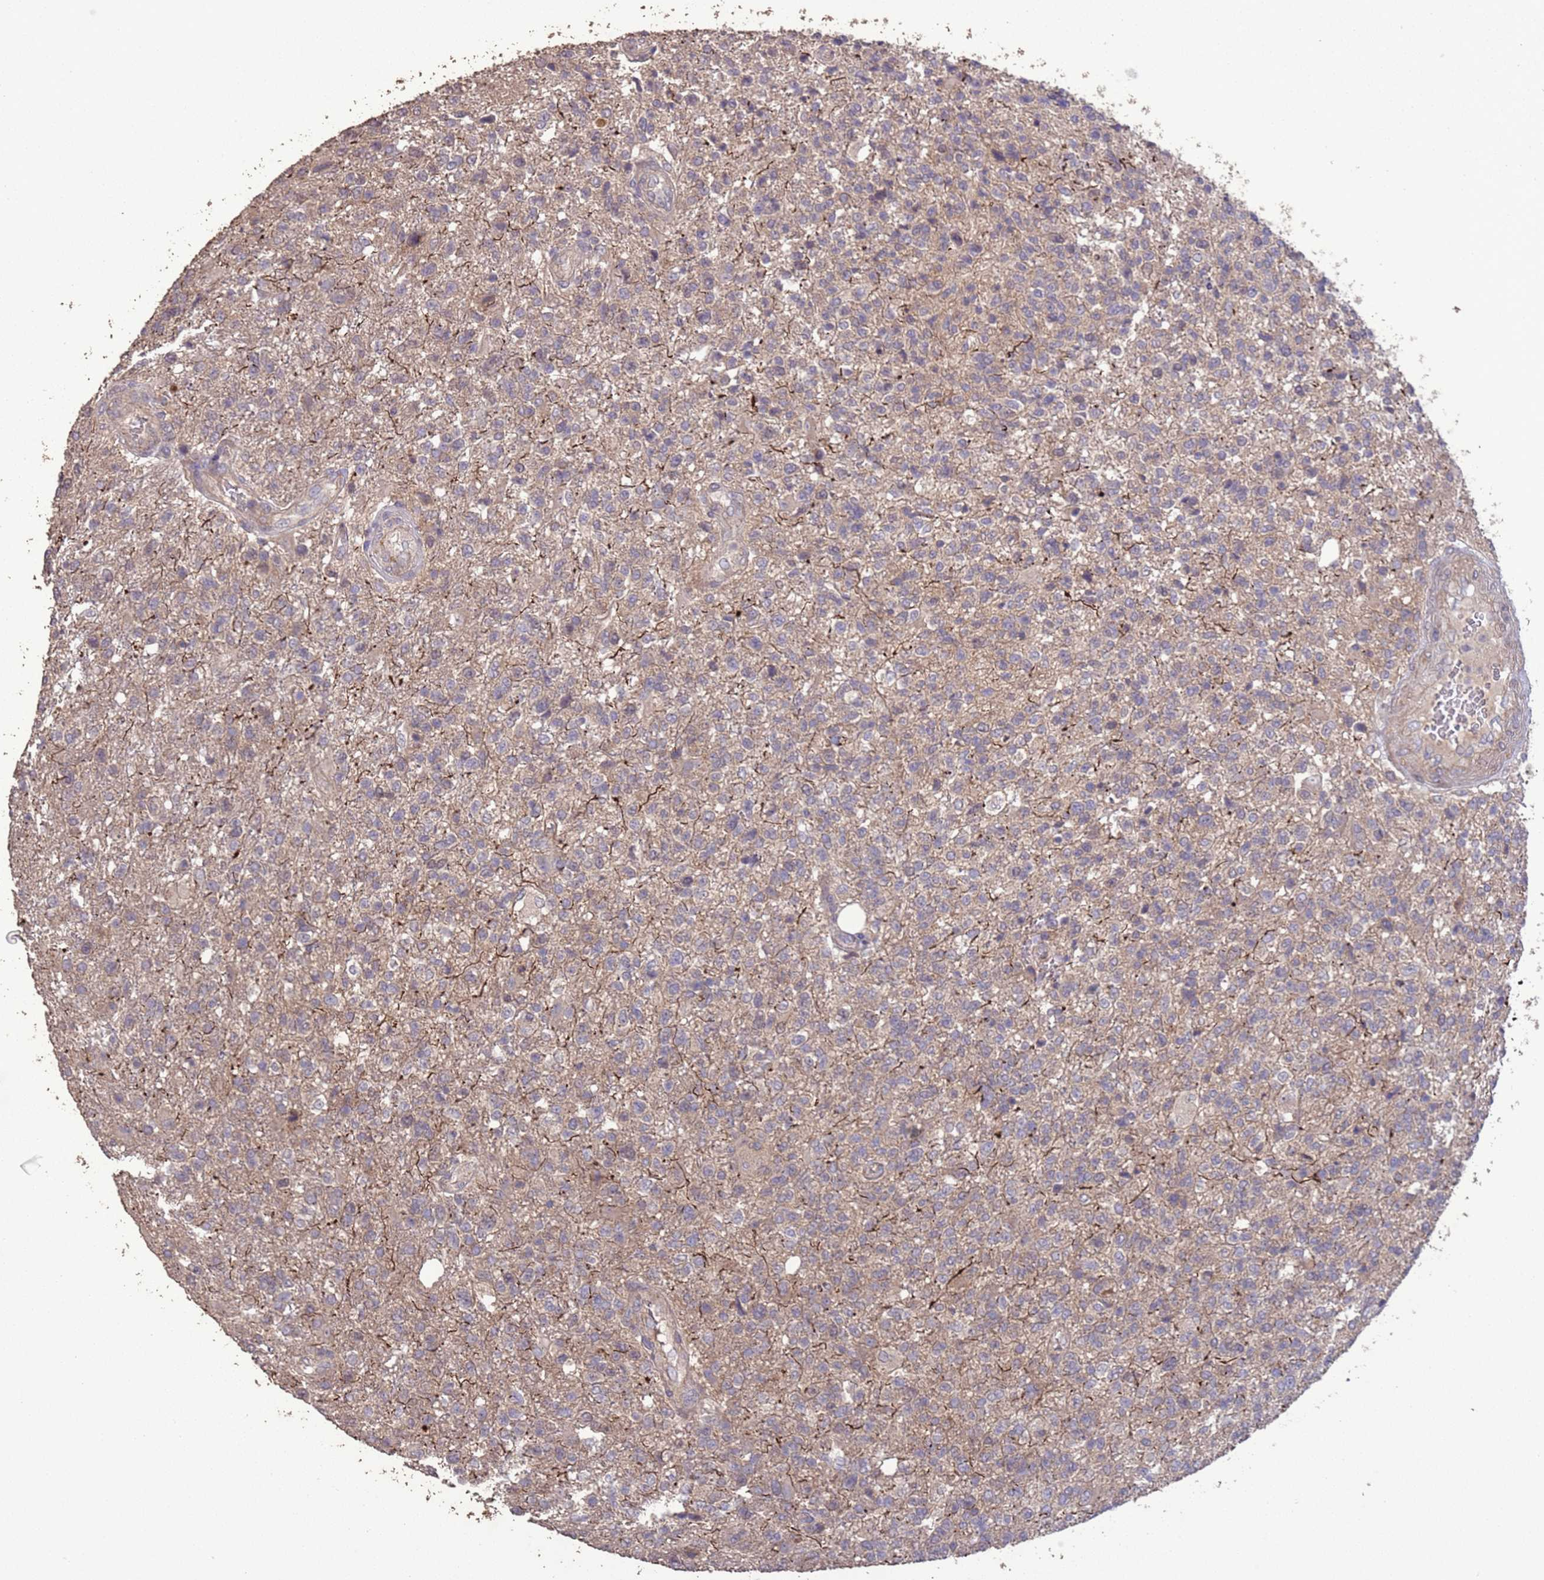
{"staining": {"intensity": "weak", "quantity": "<25%", "location": "cytoplasmic/membranous"}, "tissue": "glioma", "cell_type": "Tumor cells", "image_type": "cancer", "snomed": [{"axis": "morphology", "description": "Glioma, malignant, High grade"}, {"axis": "topography", "description": "Brain"}], "caption": "IHC image of human glioma stained for a protein (brown), which shows no positivity in tumor cells.", "gene": "SLC9B2", "patient": {"sex": "male", "age": 56}}